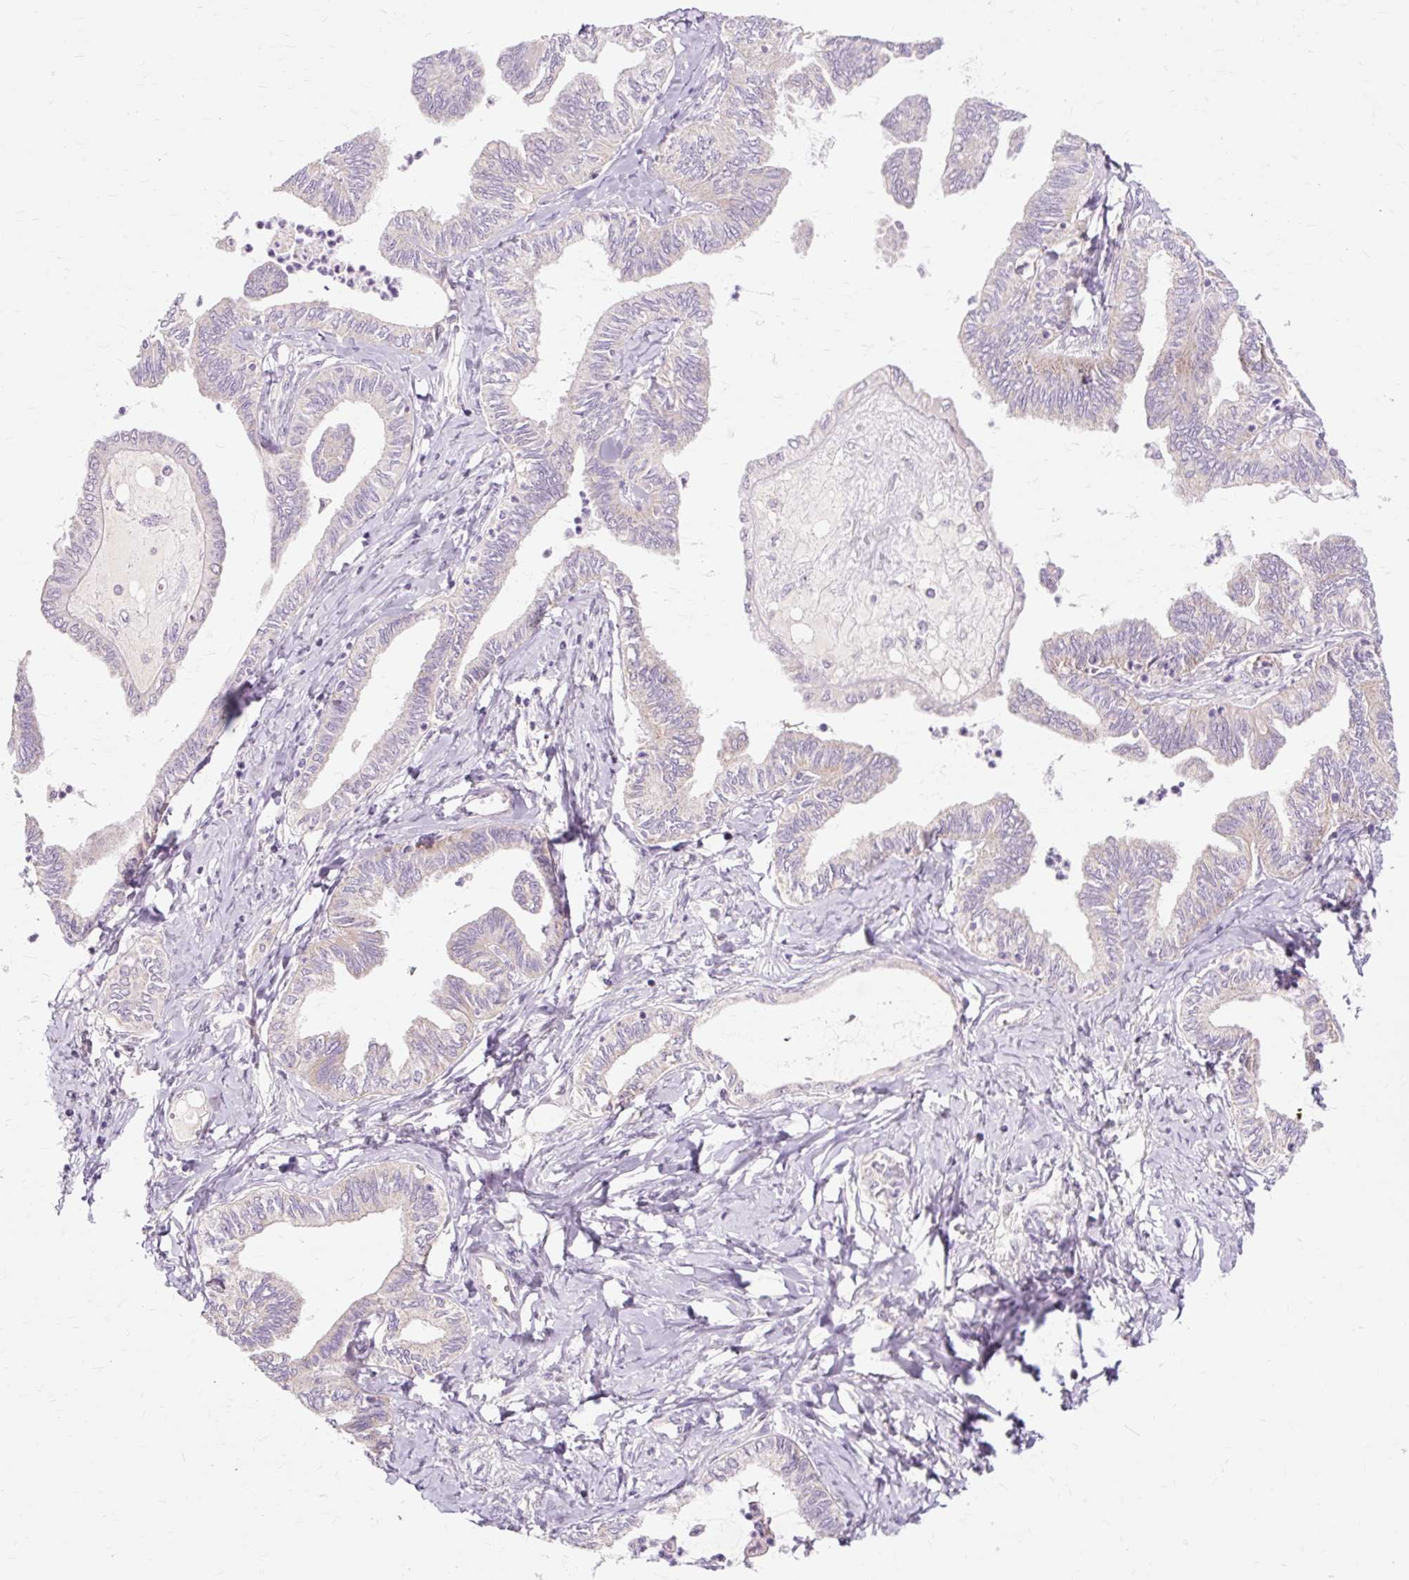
{"staining": {"intensity": "weak", "quantity": "<25%", "location": "cytoplasmic/membranous"}, "tissue": "ovarian cancer", "cell_type": "Tumor cells", "image_type": "cancer", "snomed": [{"axis": "morphology", "description": "Carcinoma, endometroid"}, {"axis": "topography", "description": "Ovary"}], "caption": "The photomicrograph exhibits no staining of tumor cells in endometroid carcinoma (ovarian). (DAB (3,3'-diaminobenzidine) IHC visualized using brightfield microscopy, high magnification).", "gene": "PDZD2", "patient": {"sex": "female", "age": 70}}